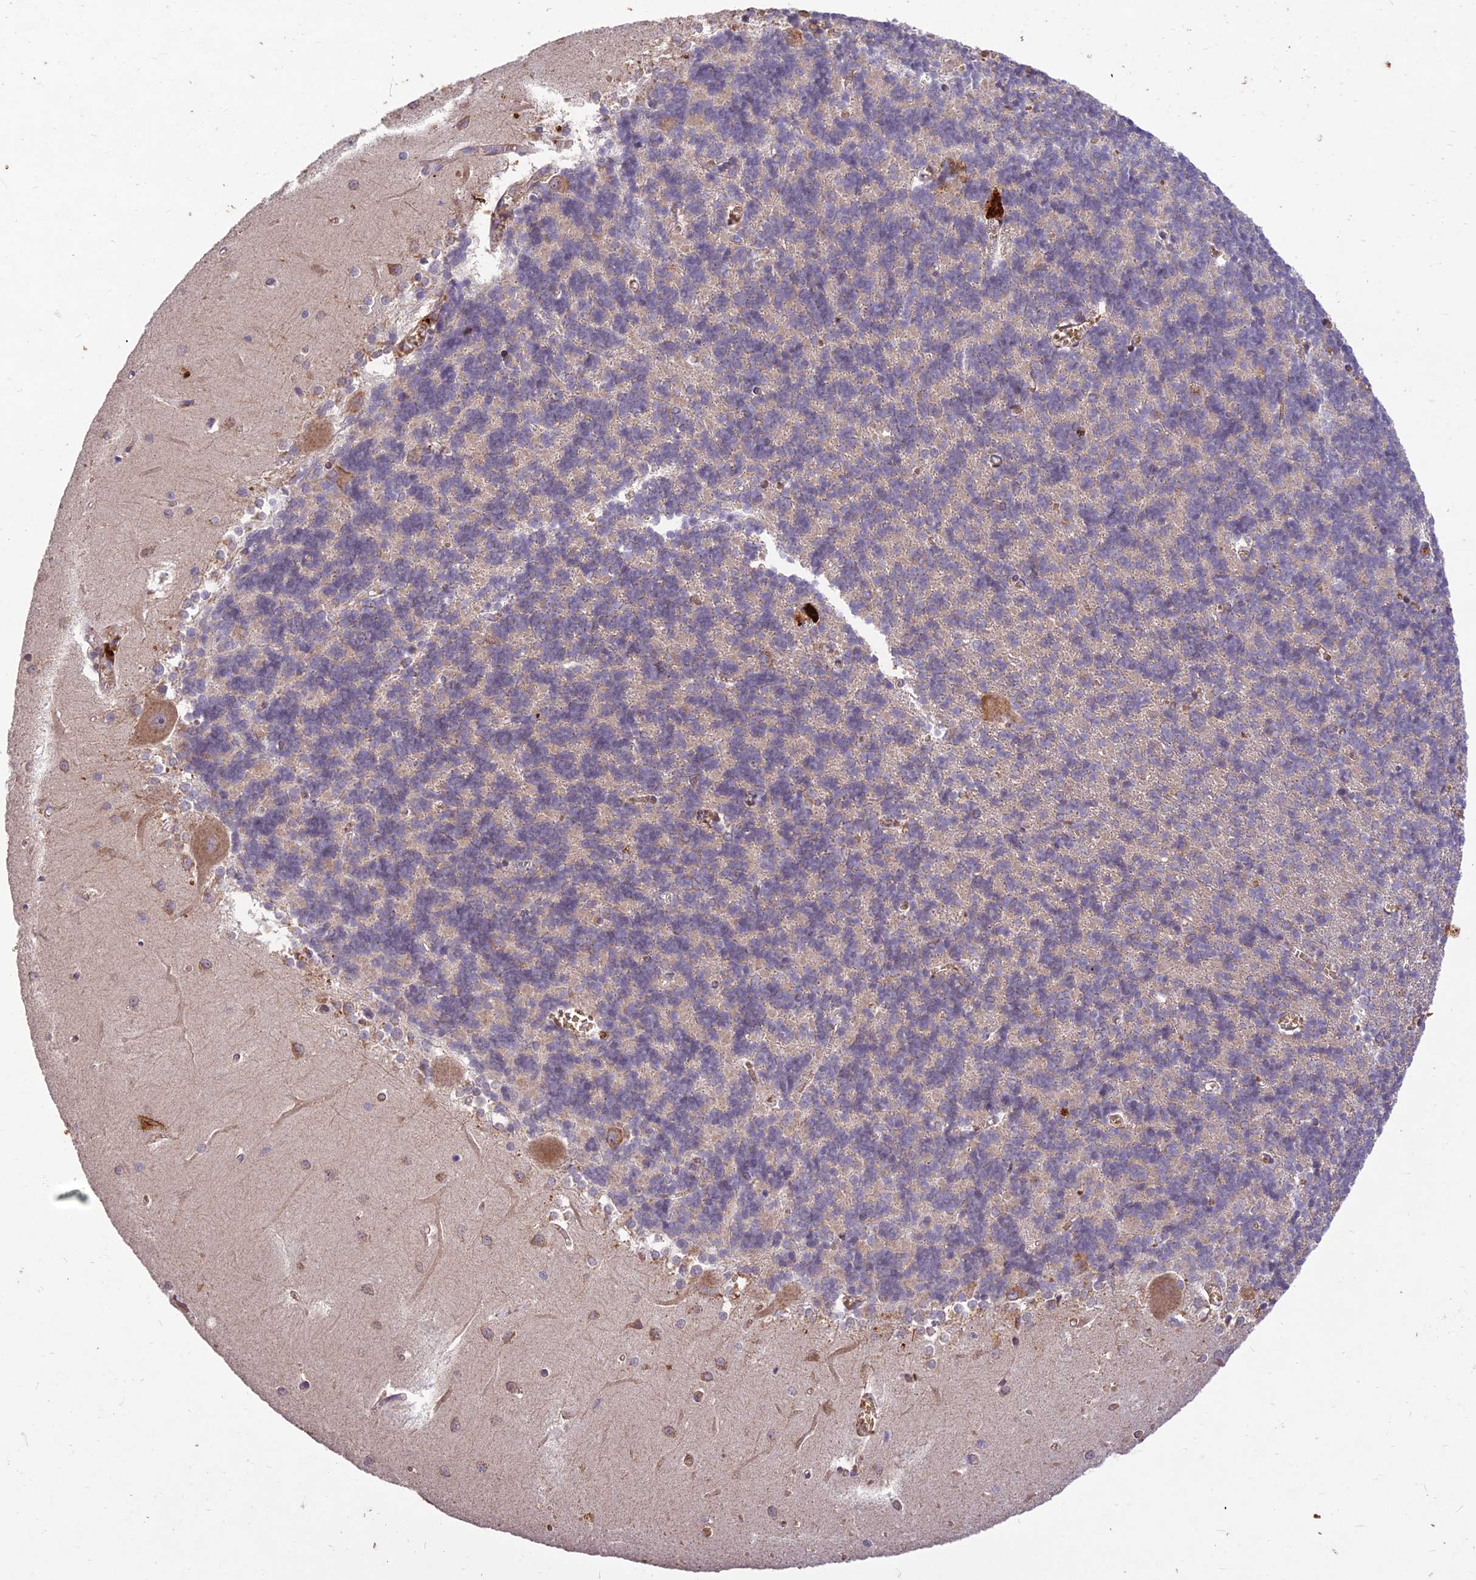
{"staining": {"intensity": "negative", "quantity": "none", "location": "none"}, "tissue": "cerebellum", "cell_type": "Cells in granular layer", "image_type": "normal", "snomed": [{"axis": "morphology", "description": "Normal tissue, NOS"}, {"axis": "topography", "description": "Cerebellum"}], "caption": "Immunohistochemical staining of unremarkable human cerebellum exhibits no significant staining in cells in granular layer. The staining was performed using DAB to visualize the protein expression in brown, while the nuclei were stained in blue with hematoxylin (Magnification: 20x).", "gene": "PPP1R11", "patient": {"sex": "male", "age": 37}}